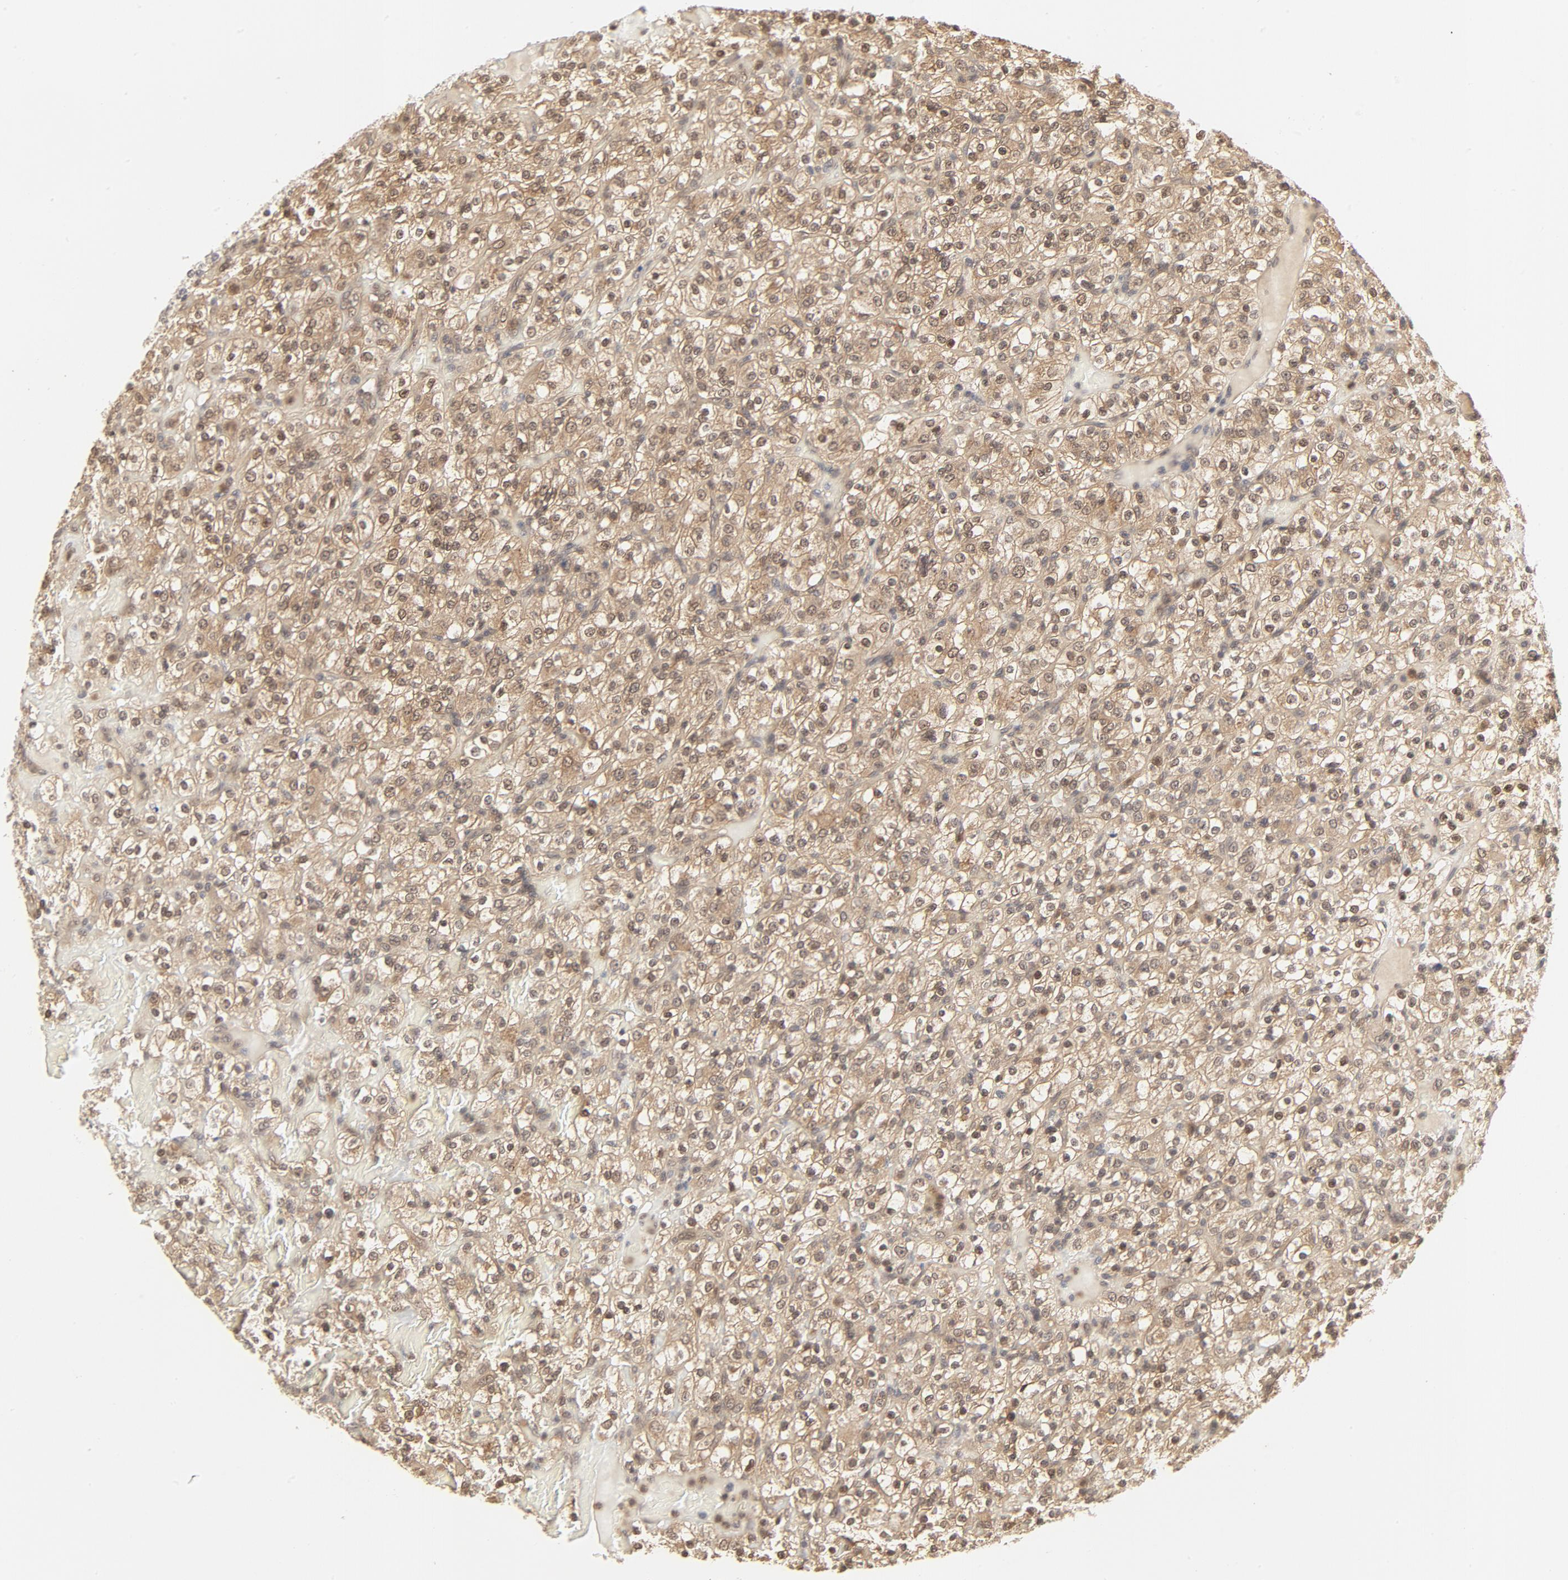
{"staining": {"intensity": "weak", "quantity": ">75%", "location": "cytoplasmic/membranous,nuclear"}, "tissue": "renal cancer", "cell_type": "Tumor cells", "image_type": "cancer", "snomed": [{"axis": "morphology", "description": "Normal tissue, NOS"}, {"axis": "morphology", "description": "Adenocarcinoma, NOS"}, {"axis": "topography", "description": "Kidney"}], "caption": "Renal cancer stained for a protein reveals weak cytoplasmic/membranous and nuclear positivity in tumor cells.", "gene": "NEDD8", "patient": {"sex": "female", "age": 72}}